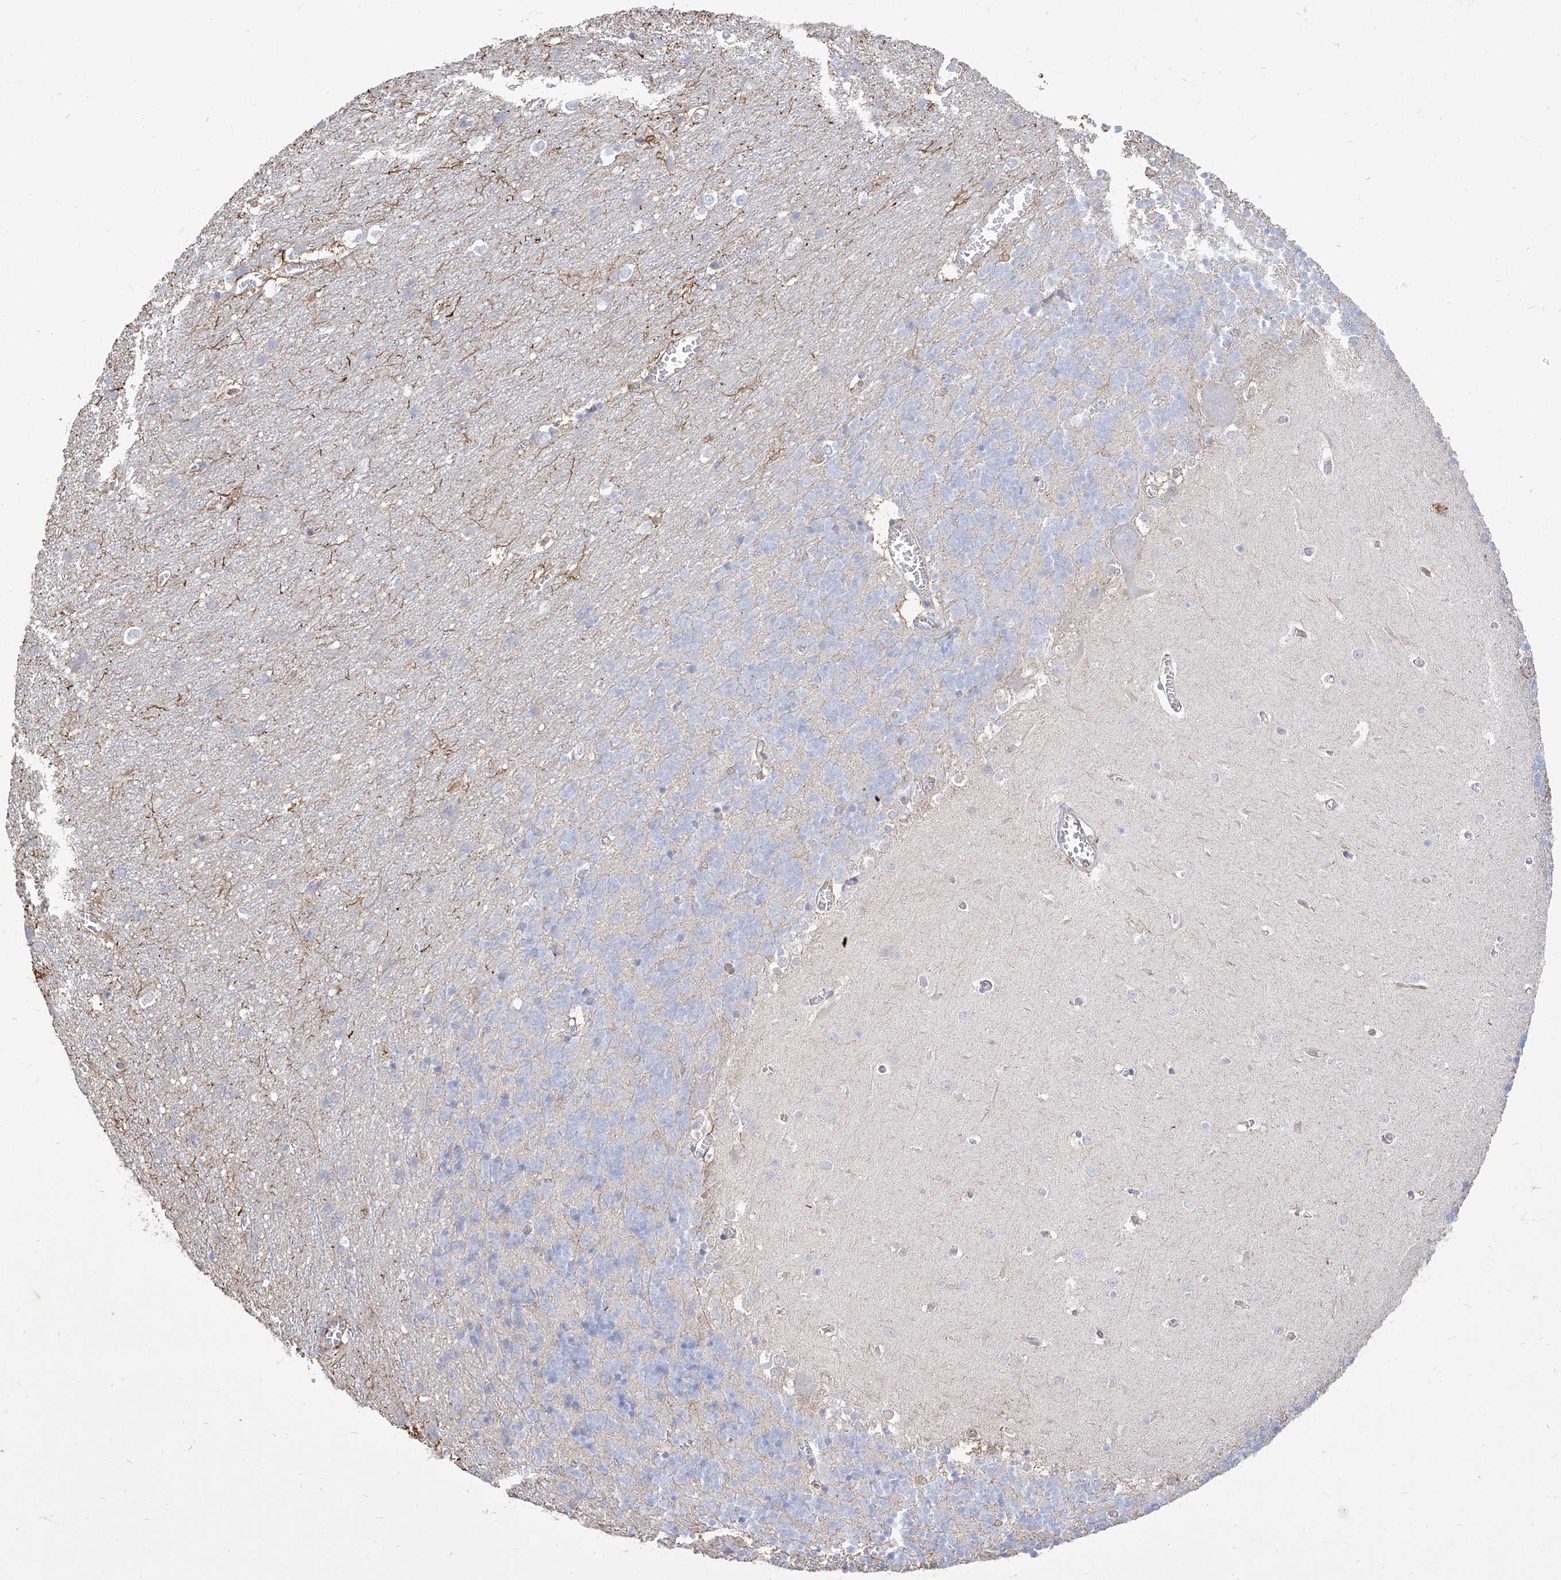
{"staining": {"intensity": "negative", "quantity": "none", "location": "none"}, "tissue": "cerebellum", "cell_type": "Cells in granular layer", "image_type": "normal", "snomed": [{"axis": "morphology", "description": "Normal tissue, NOS"}, {"axis": "topography", "description": "Cerebellum"}], "caption": "The image displays no staining of cells in granular layer in benign cerebellum. (DAB (3,3'-diaminobenzidine) immunohistochemistry (IHC) with hematoxylin counter stain).", "gene": "C1orf74", "patient": {"sex": "male", "age": 37}}